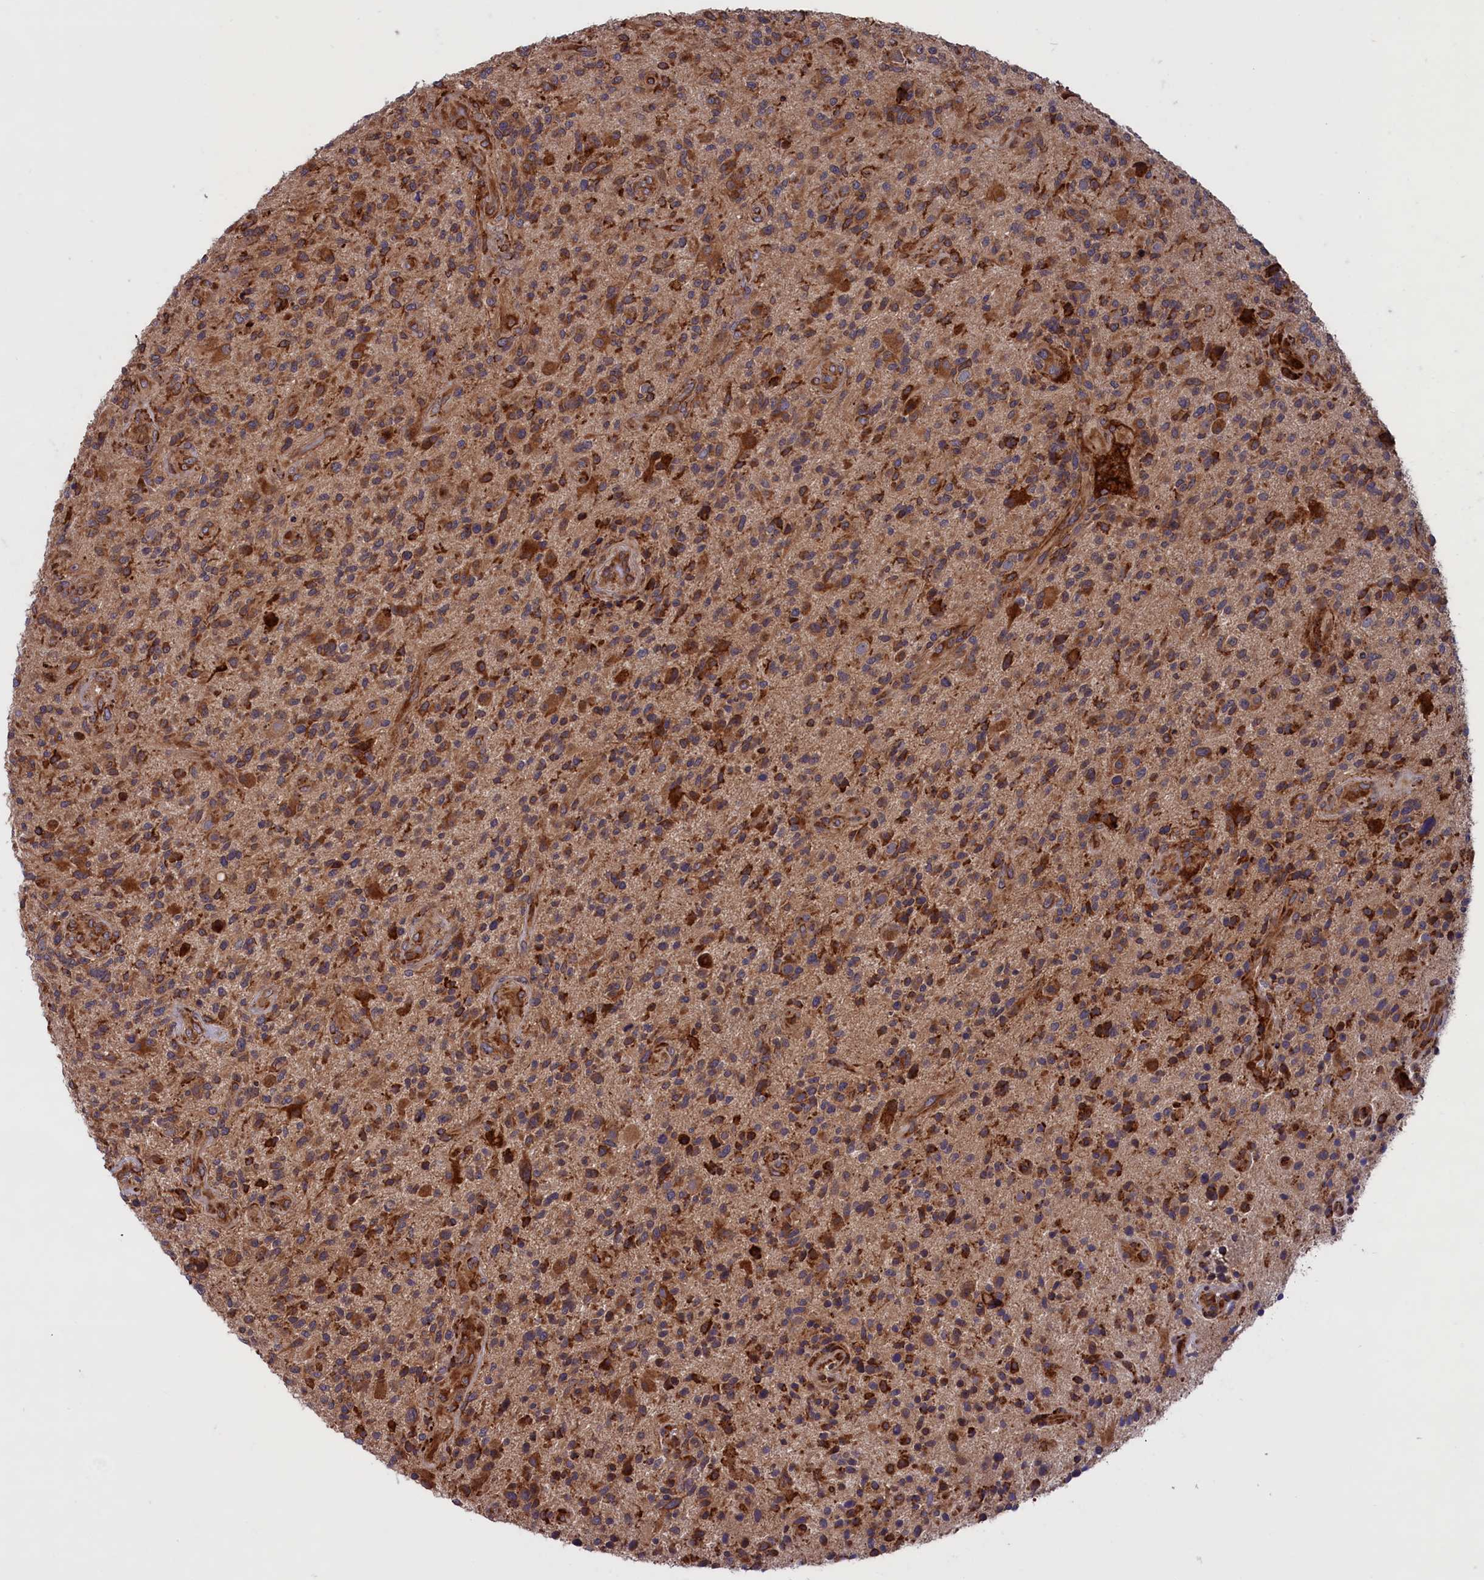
{"staining": {"intensity": "moderate", "quantity": ">75%", "location": "cytoplasmic/membranous"}, "tissue": "glioma", "cell_type": "Tumor cells", "image_type": "cancer", "snomed": [{"axis": "morphology", "description": "Glioma, malignant, High grade"}, {"axis": "topography", "description": "Brain"}], "caption": "Approximately >75% of tumor cells in glioma exhibit moderate cytoplasmic/membranous protein staining as visualized by brown immunohistochemical staining.", "gene": "PLA2G4C", "patient": {"sex": "male", "age": 47}}